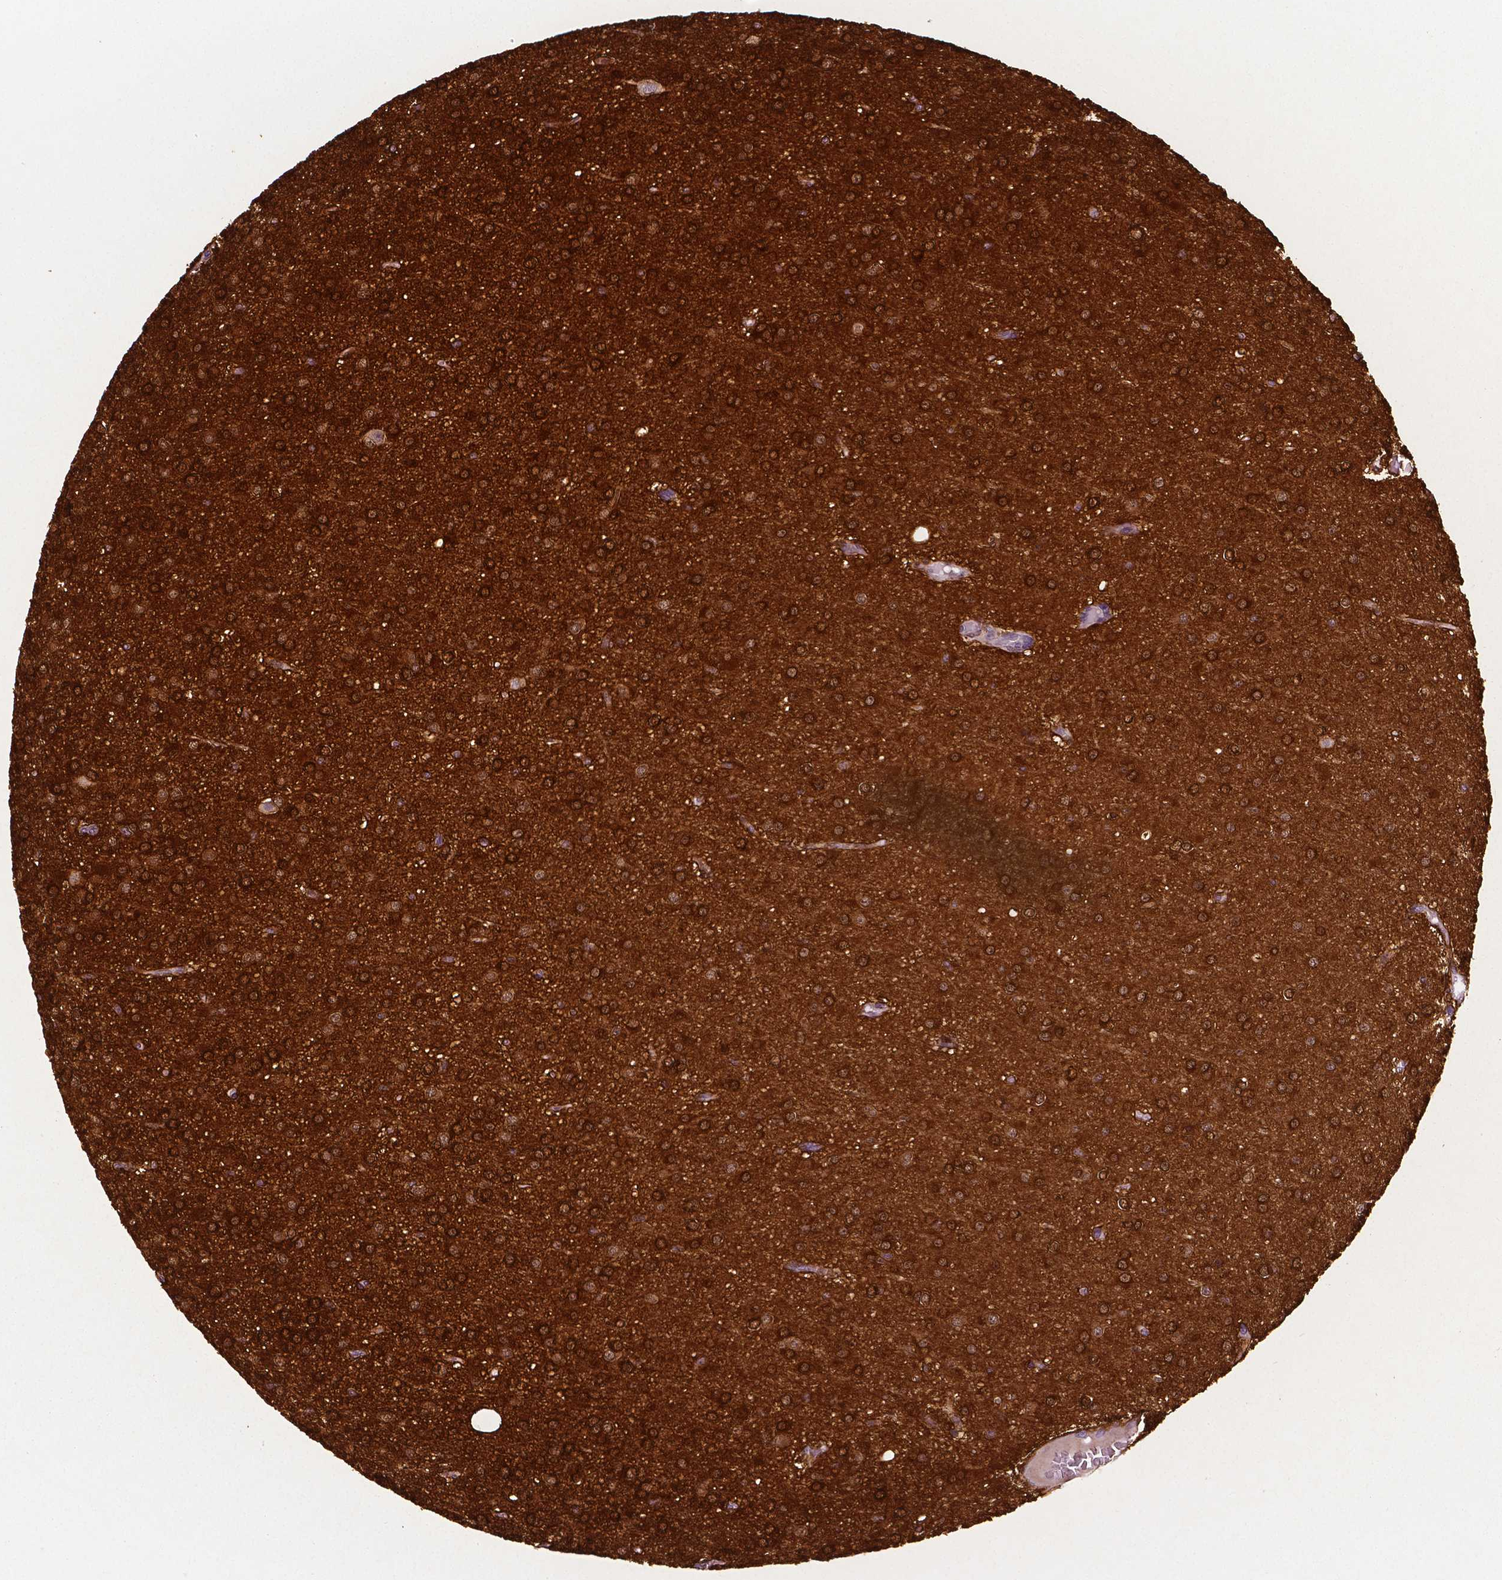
{"staining": {"intensity": "strong", "quantity": ">75%", "location": "cytoplasmic/membranous"}, "tissue": "glioma", "cell_type": "Tumor cells", "image_type": "cancer", "snomed": [{"axis": "morphology", "description": "Glioma, malignant, Low grade"}, {"axis": "topography", "description": "Brain"}], "caption": "Brown immunohistochemical staining in human malignant glioma (low-grade) displays strong cytoplasmic/membranous positivity in about >75% of tumor cells.", "gene": "PHGDH", "patient": {"sex": "male", "age": 27}}